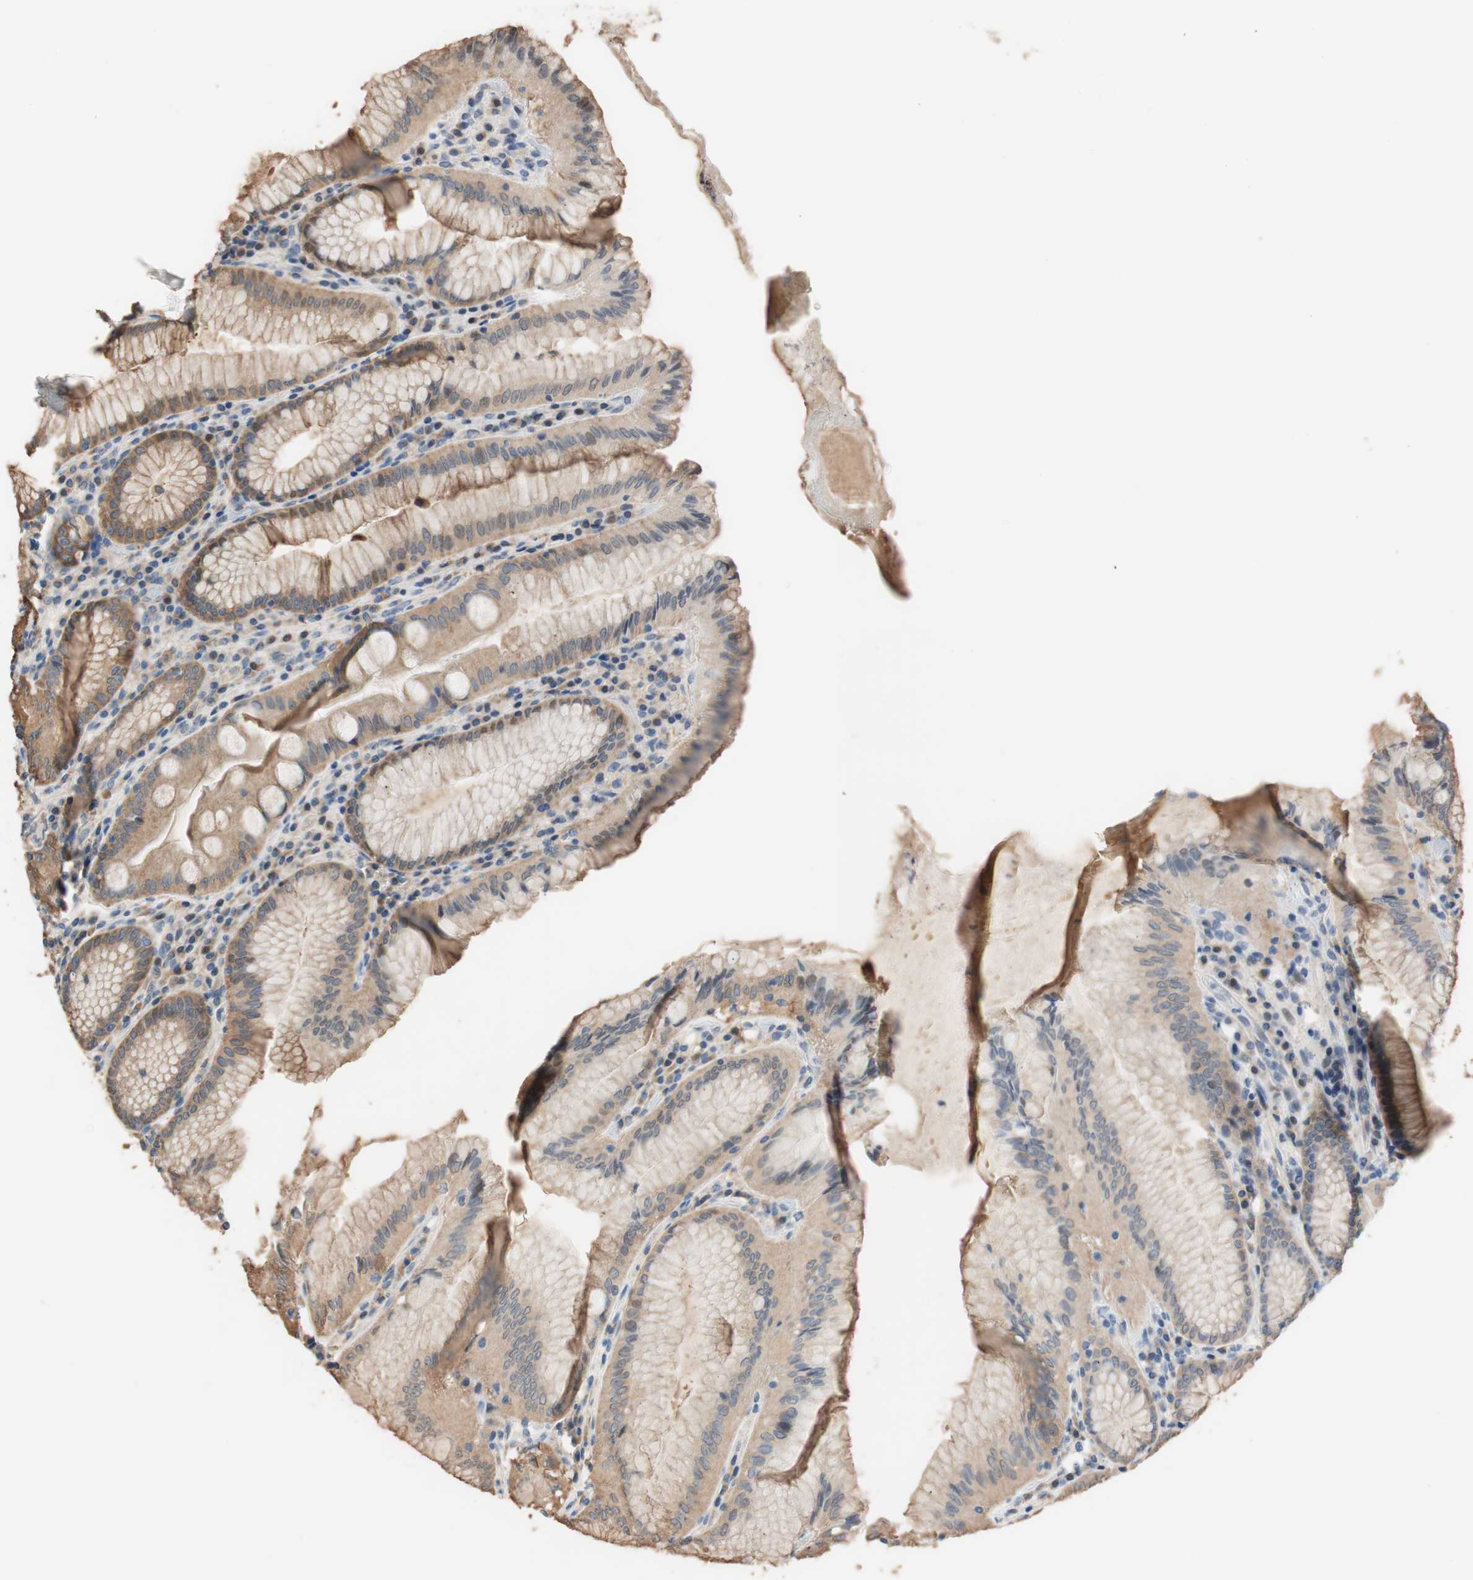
{"staining": {"intensity": "moderate", "quantity": ">75%", "location": "cytoplasmic/membranous"}, "tissue": "stomach", "cell_type": "Glandular cells", "image_type": "normal", "snomed": [{"axis": "morphology", "description": "Normal tissue, NOS"}, {"axis": "topography", "description": "Stomach, lower"}], "caption": "The micrograph shows staining of benign stomach, revealing moderate cytoplasmic/membranous protein staining (brown color) within glandular cells.", "gene": "ALDH1A2", "patient": {"sex": "female", "age": 76}}